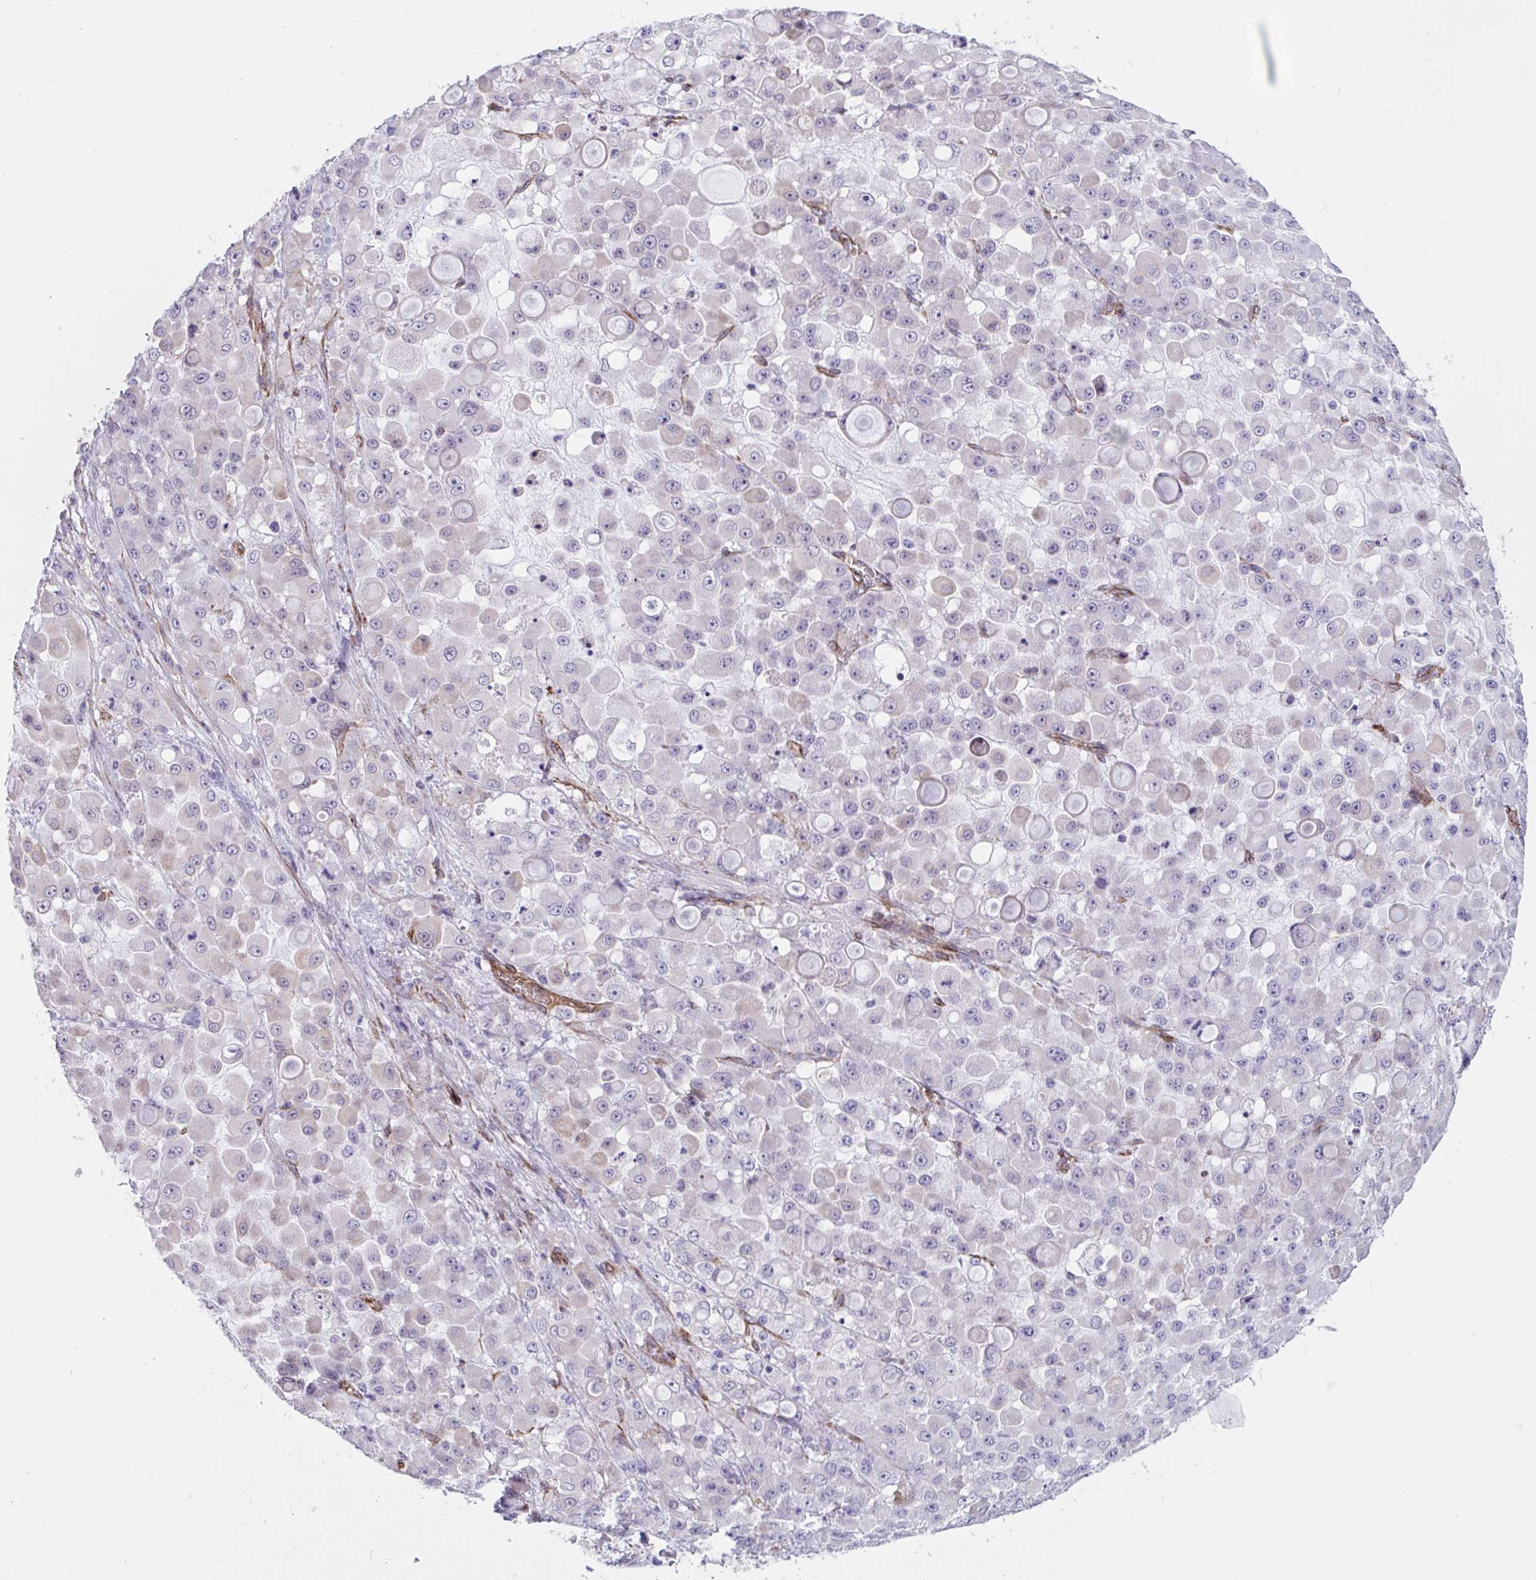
{"staining": {"intensity": "negative", "quantity": "none", "location": "none"}, "tissue": "stomach cancer", "cell_type": "Tumor cells", "image_type": "cancer", "snomed": [{"axis": "morphology", "description": "Adenocarcinoma, NOS"}, {"axis": "topography", "description": "Stomach"}], "caption": "Immunohistochemistry of adenocarcinoma (stomach) shows no expression in tumor cells.", "gene": "CITED4", "patient": {"sex": "female", "age": 76}}